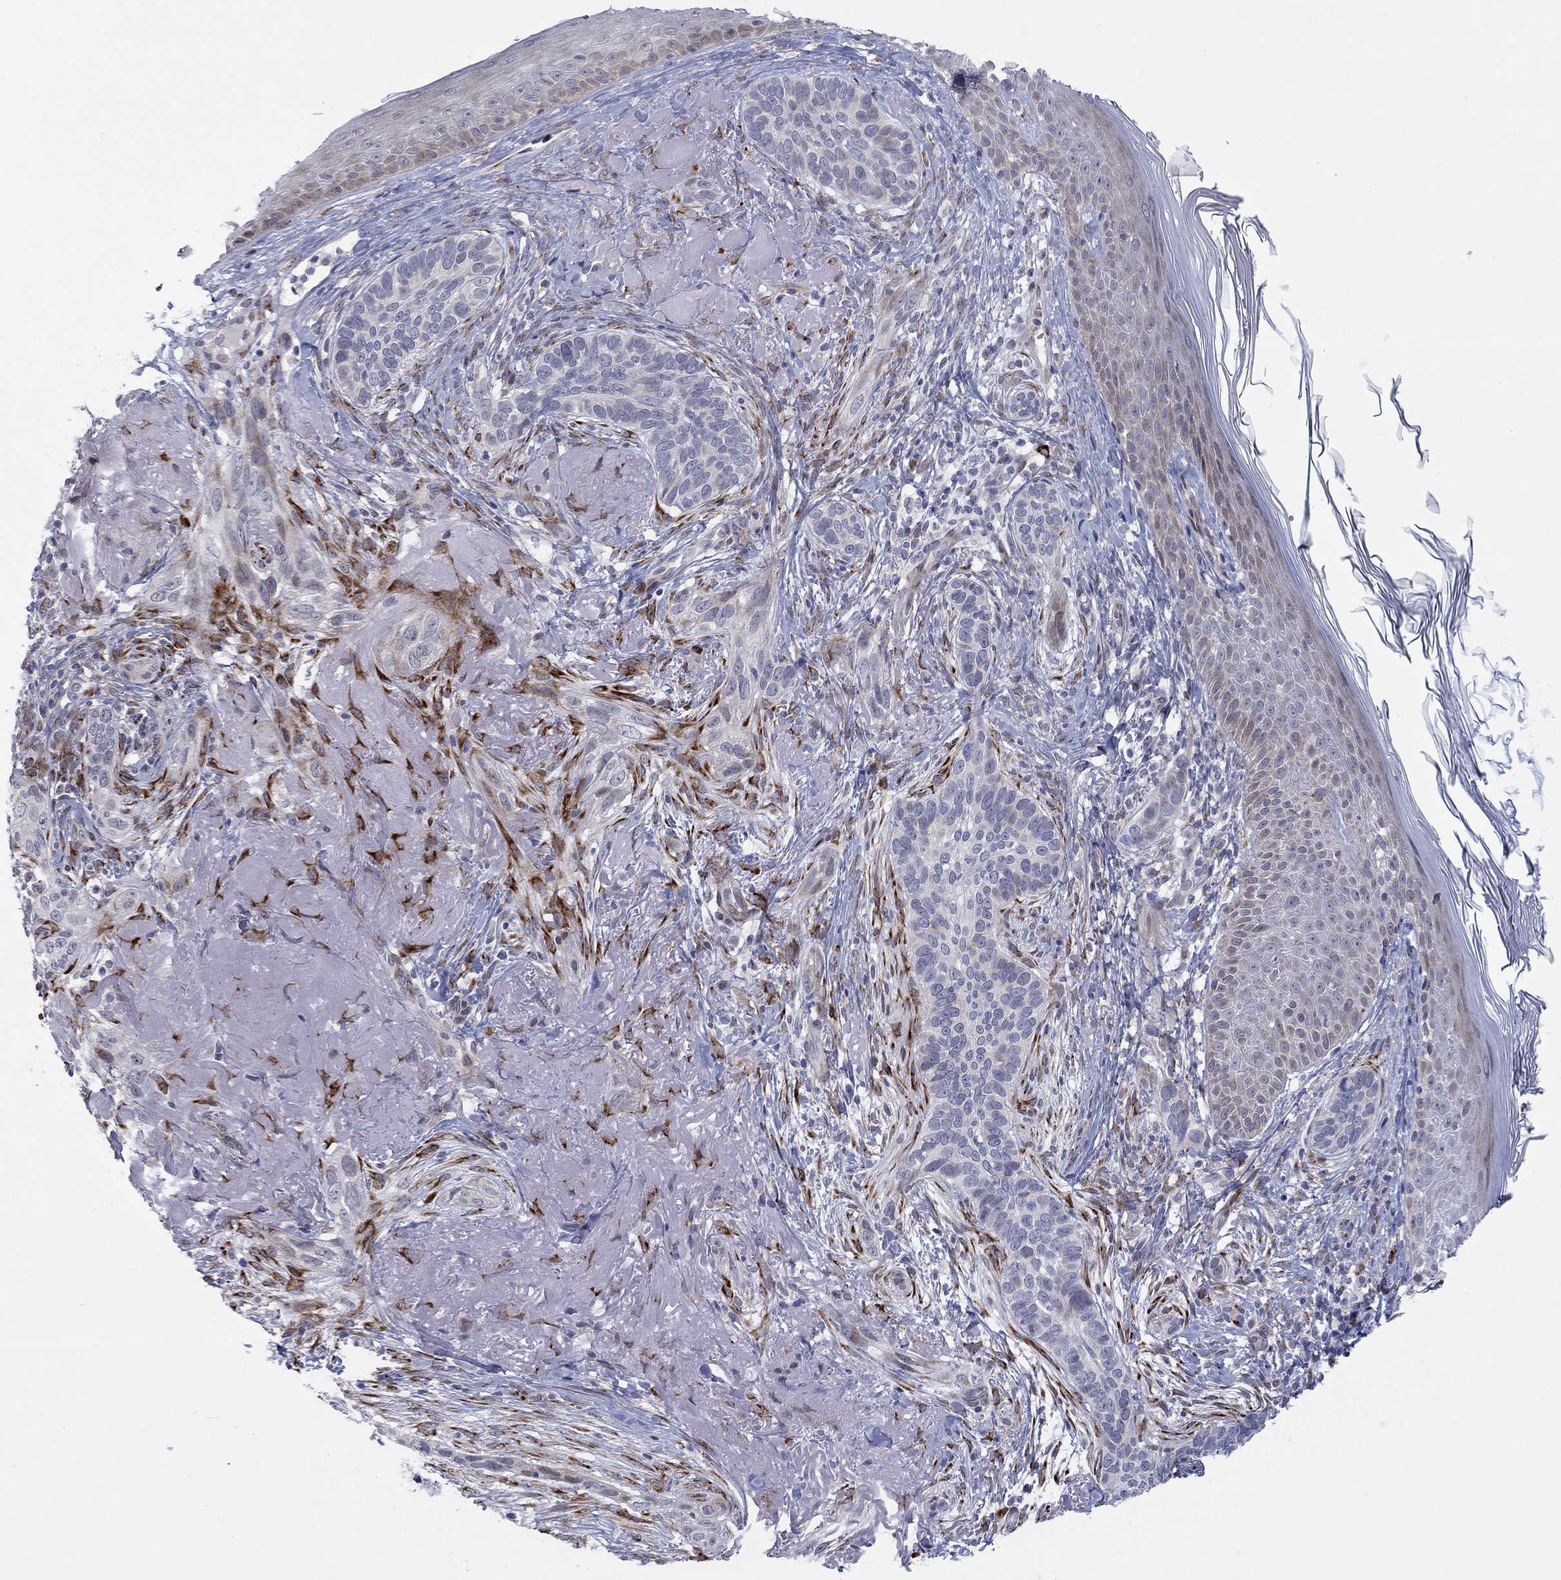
{"staining": {"intensity": "negative", "quantity": "none", "location": "none"}, "tissue": "skin cancer", "cell_type": "Tumor cells", "image_type": "cancer", "snomed": [{"axis": "morphology", "description": "Basal cell carcinoma"}, {"axis": "topography", "description": "Skin"}], "caption": "Immunohistochemistry (IHC) histopathology image of neoplastic tissue: skin cancer stained with DAB (3,3'-diaminobenzidine) demonstrates no significant protein positivity in tumor cells. (Immunohistochemistry, brightfield microscopy, high magnification).", "gene": "TTC21B", "patient": {"sex": "male", "age": 91}}